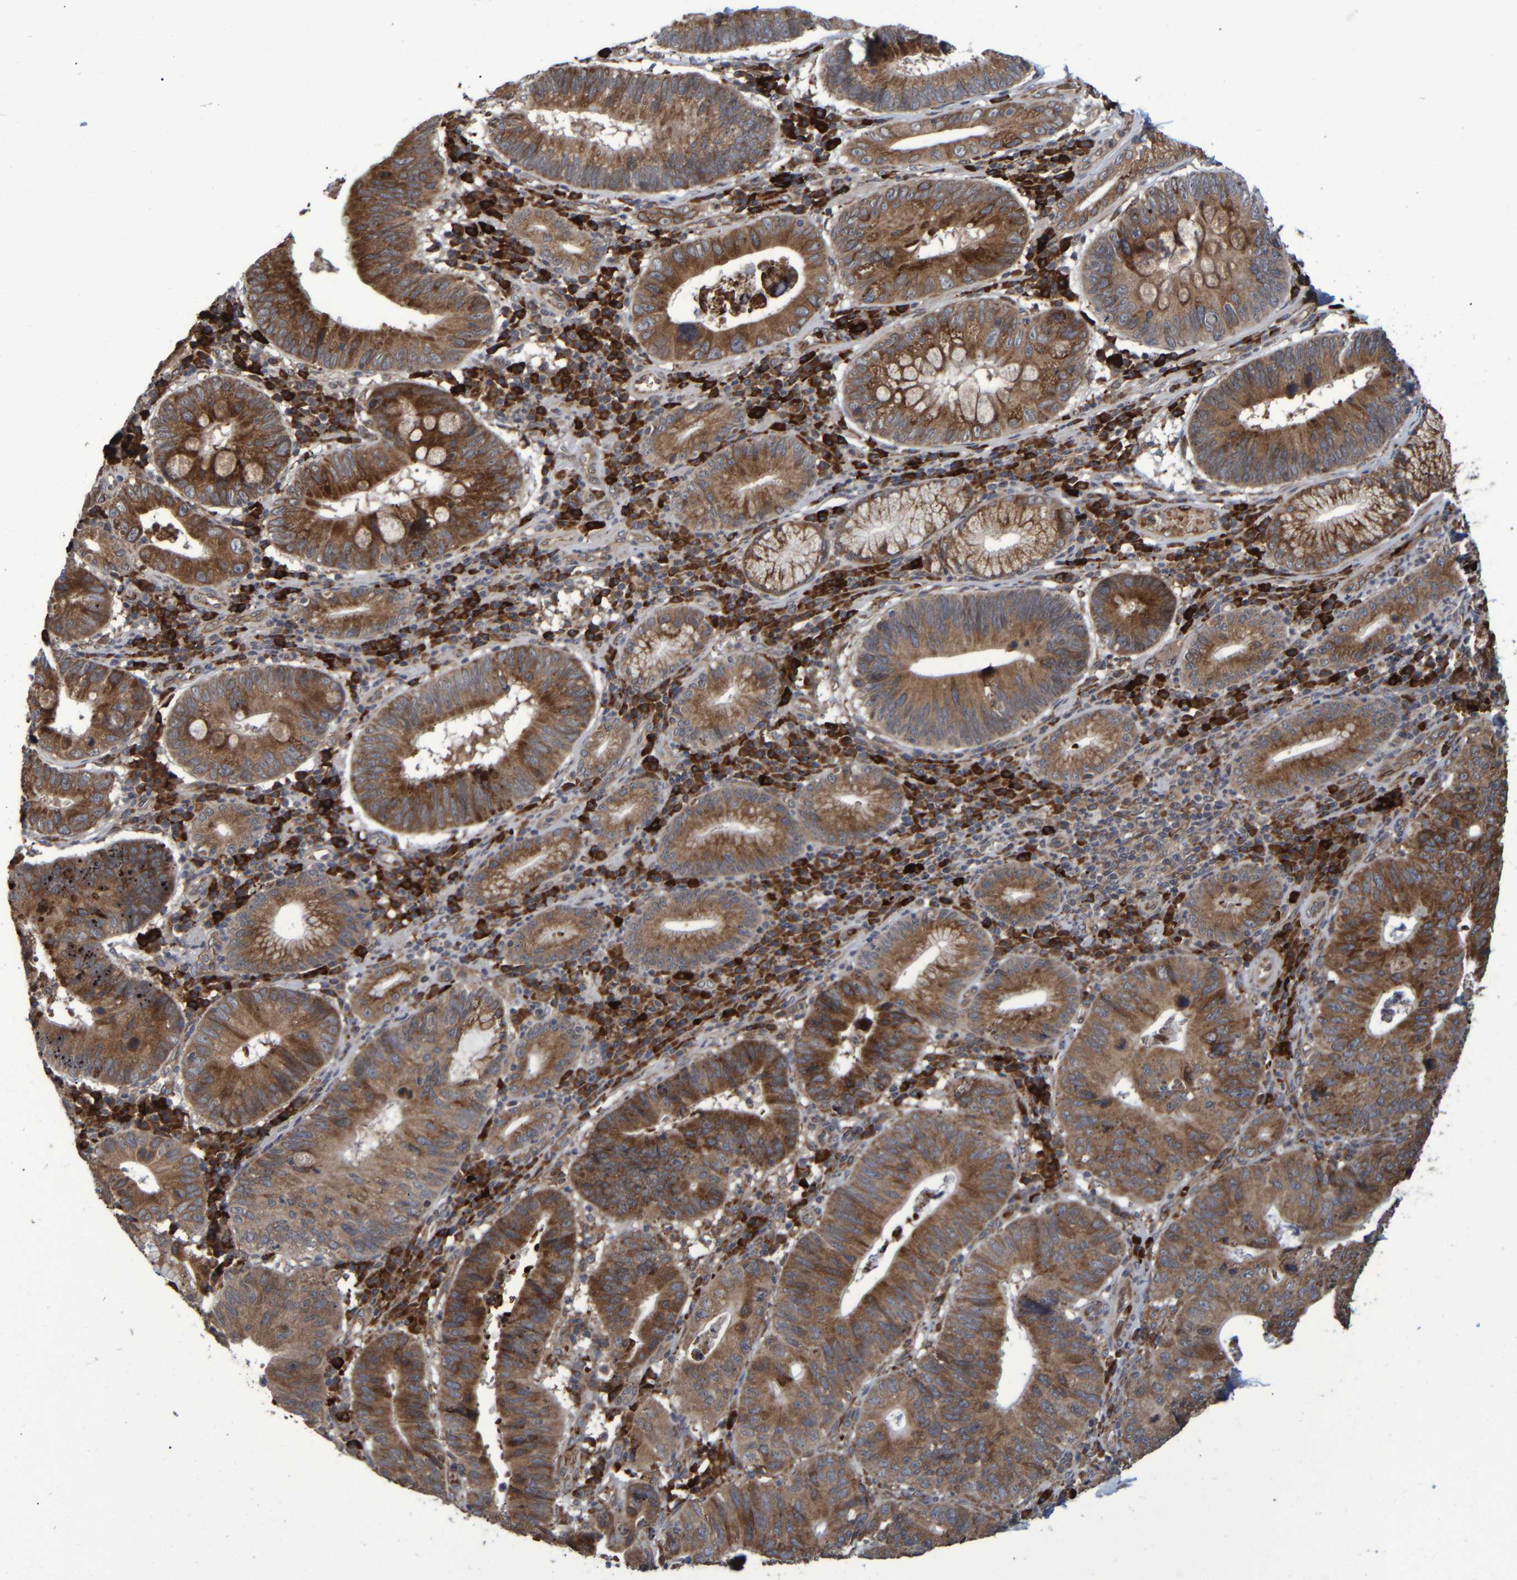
{"staining": {"intensity": "moderate", "quantity": ">75%", "location": "cytoplasmic/membranous"}, "tissue": "stomach cancer", "cell_type": "Tumor cells", "image_type": "cancer", "snomed": [{"axis": "morphology", "description": "Adenocarcinoma, NOS"}, {"axis": "topography", "description": "Stomach"}], "caption": "High-magnification brightfield microscopy of stomach cancer stained with DAB (3,3'-diaminobenzidine) (brown) and counterstained with hematoxylin (blue). tumor cells exhibit moderate cytoplasmic/membranous staining is seen in approximately>75% of cells.", "gene": "SPAG5", "patient": {"sex": "male", "age": 59}}